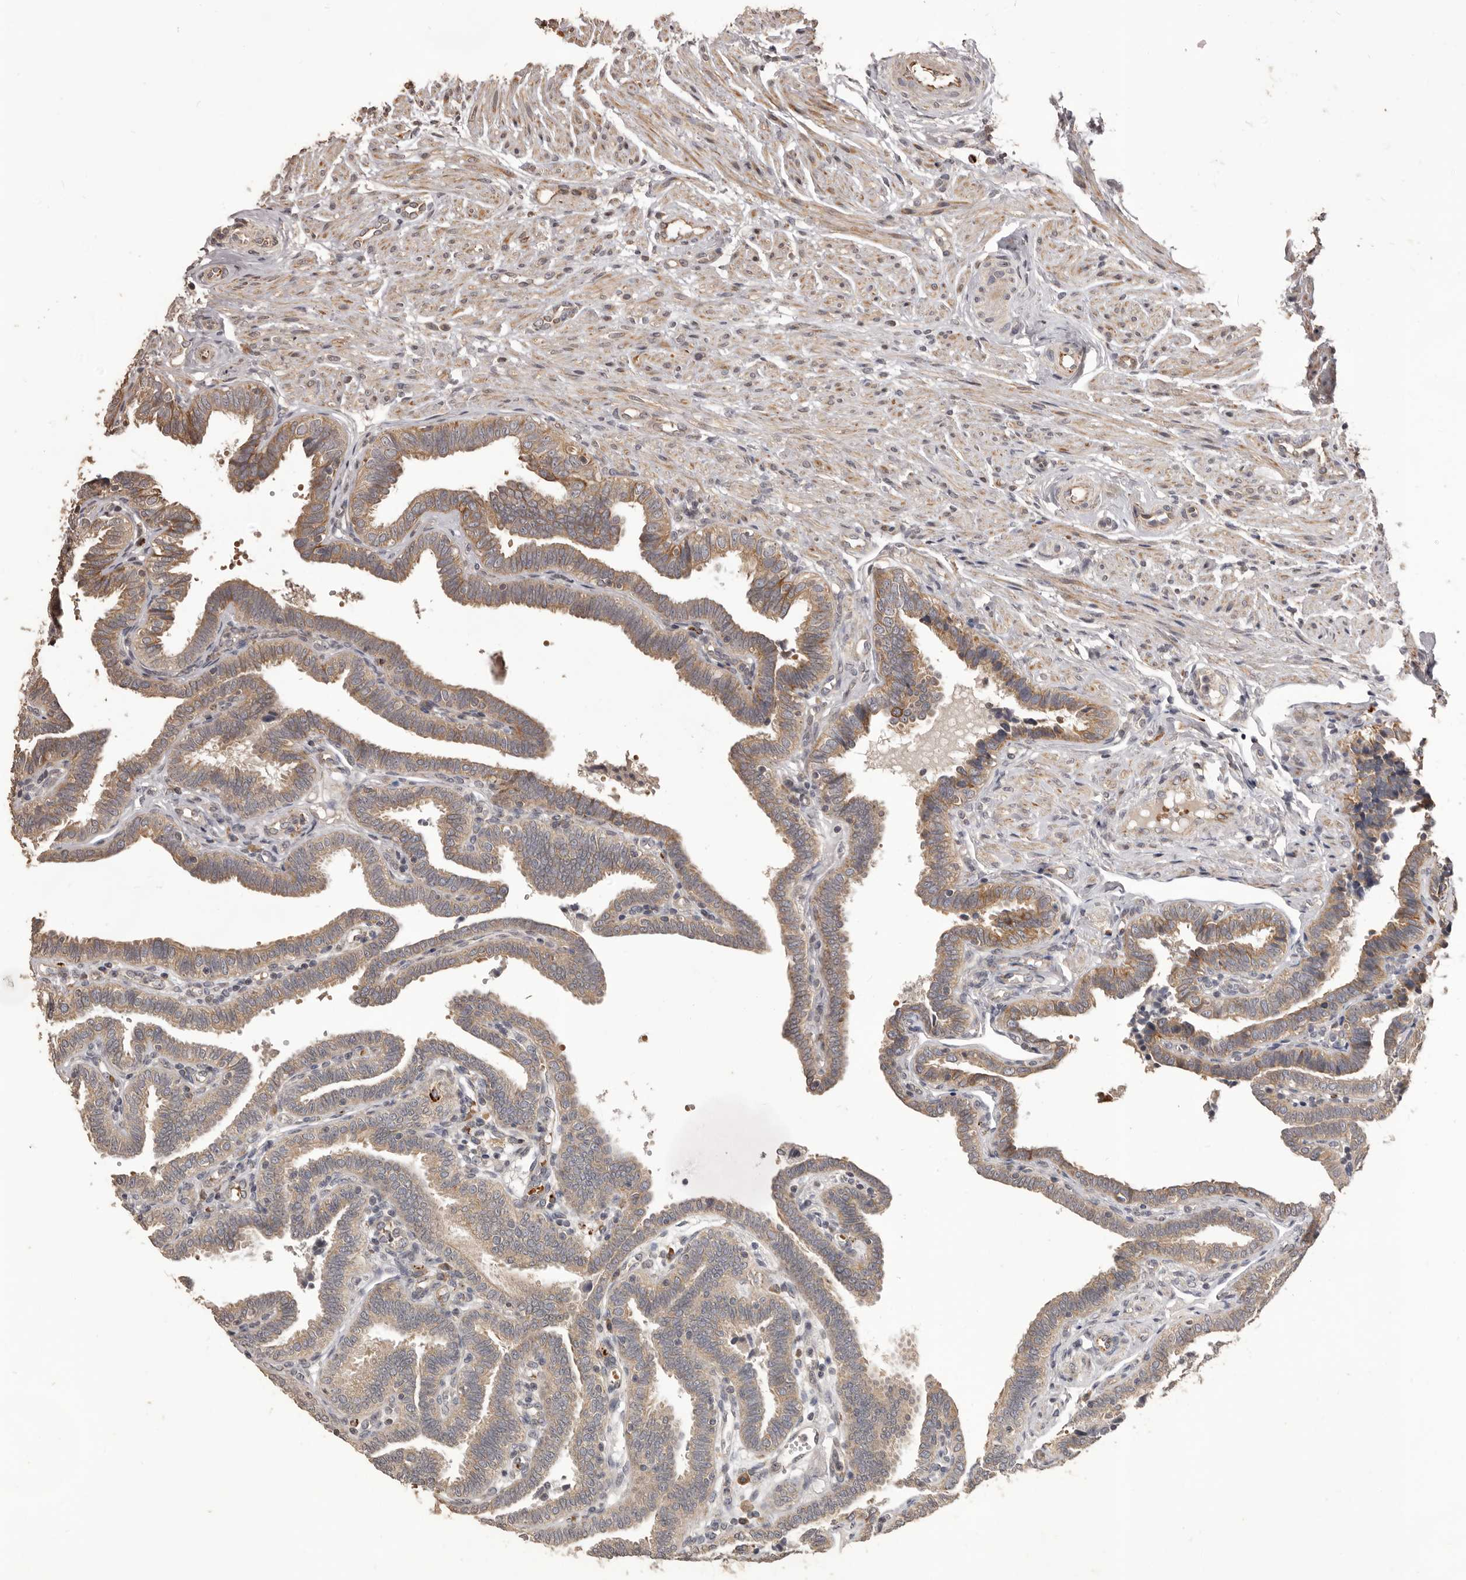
{"staining": {"intensity": "moderate", "quantity": "25%-75%", "location": "cytoplasmic/membranous"}, "tissue": "fallopian tube", "cell_type": "Glandular cells", "image_type": "normal", "snomed": [{"axis": "morphology", "description": "Normal tissue, NOS"}, {"axis": "topography", "description": "Fallopian tube"}], "caption": "This histopathology image shows immunohistochemistry staining of unremarkable fallopian tube, with medium moderate cytoplasmic/membranous staining in approximately 25%-75% of glandular cells.", "gene": "QRSL1", "patient": {"sex": "female", "age": 39}}